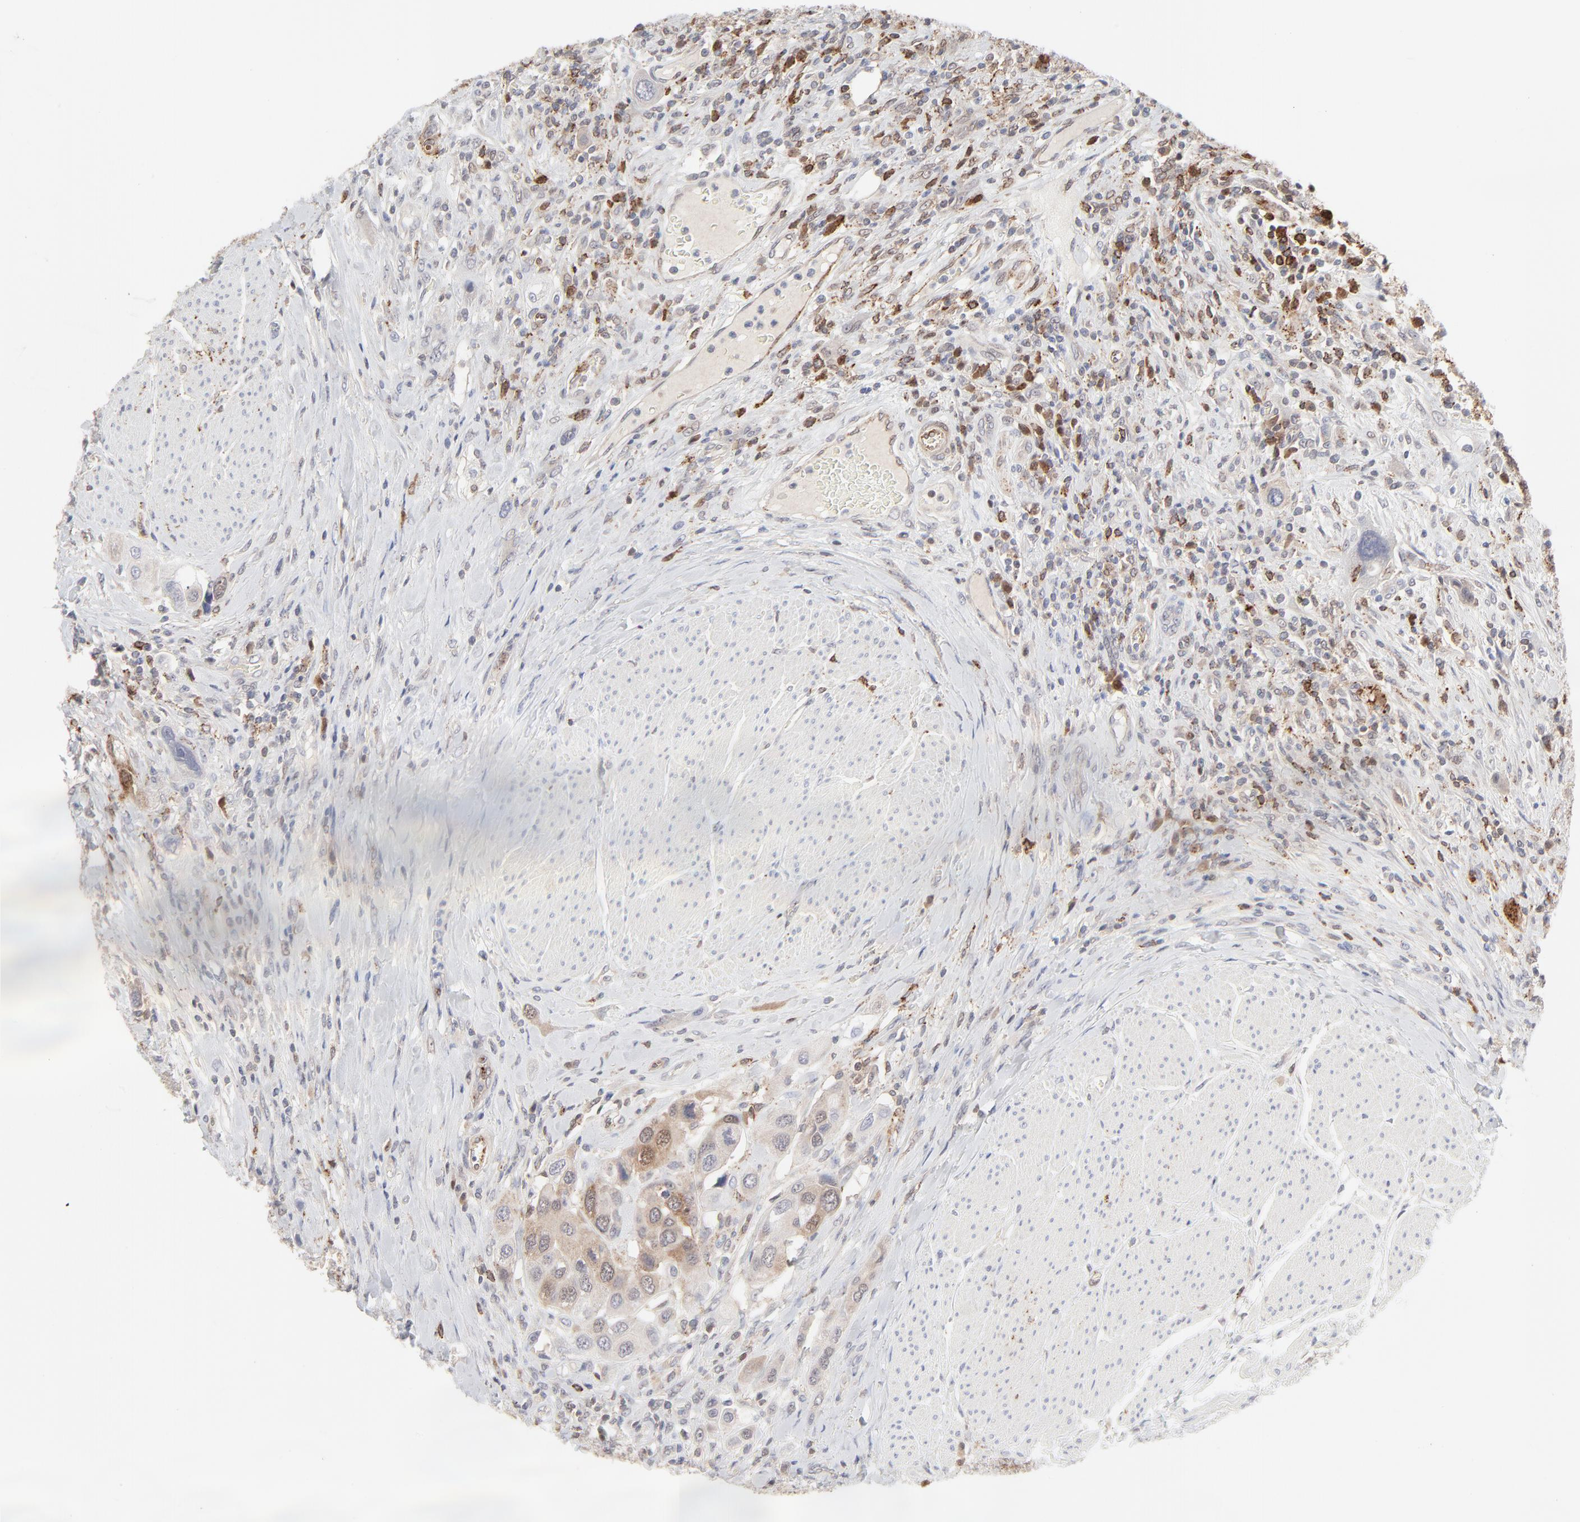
{"staining": {"intensity": "negative", "quantity": "none", "location": "none"}, "tissue": "urothelial cancer", "cell_type": "Tumor cells", "image_type": "cancer", "snomed": [{"axis": "morphology", "description": "Urothelial carcinoma, High grade"}, {"axis": "topography", "description": "Urinary bladder"}], "caption": "Micrograph shows no protein staining in tumor cells of urothelial cancer tissue.", "gene": "CDK6", "patient": {"sex": "male", "age": 50}}